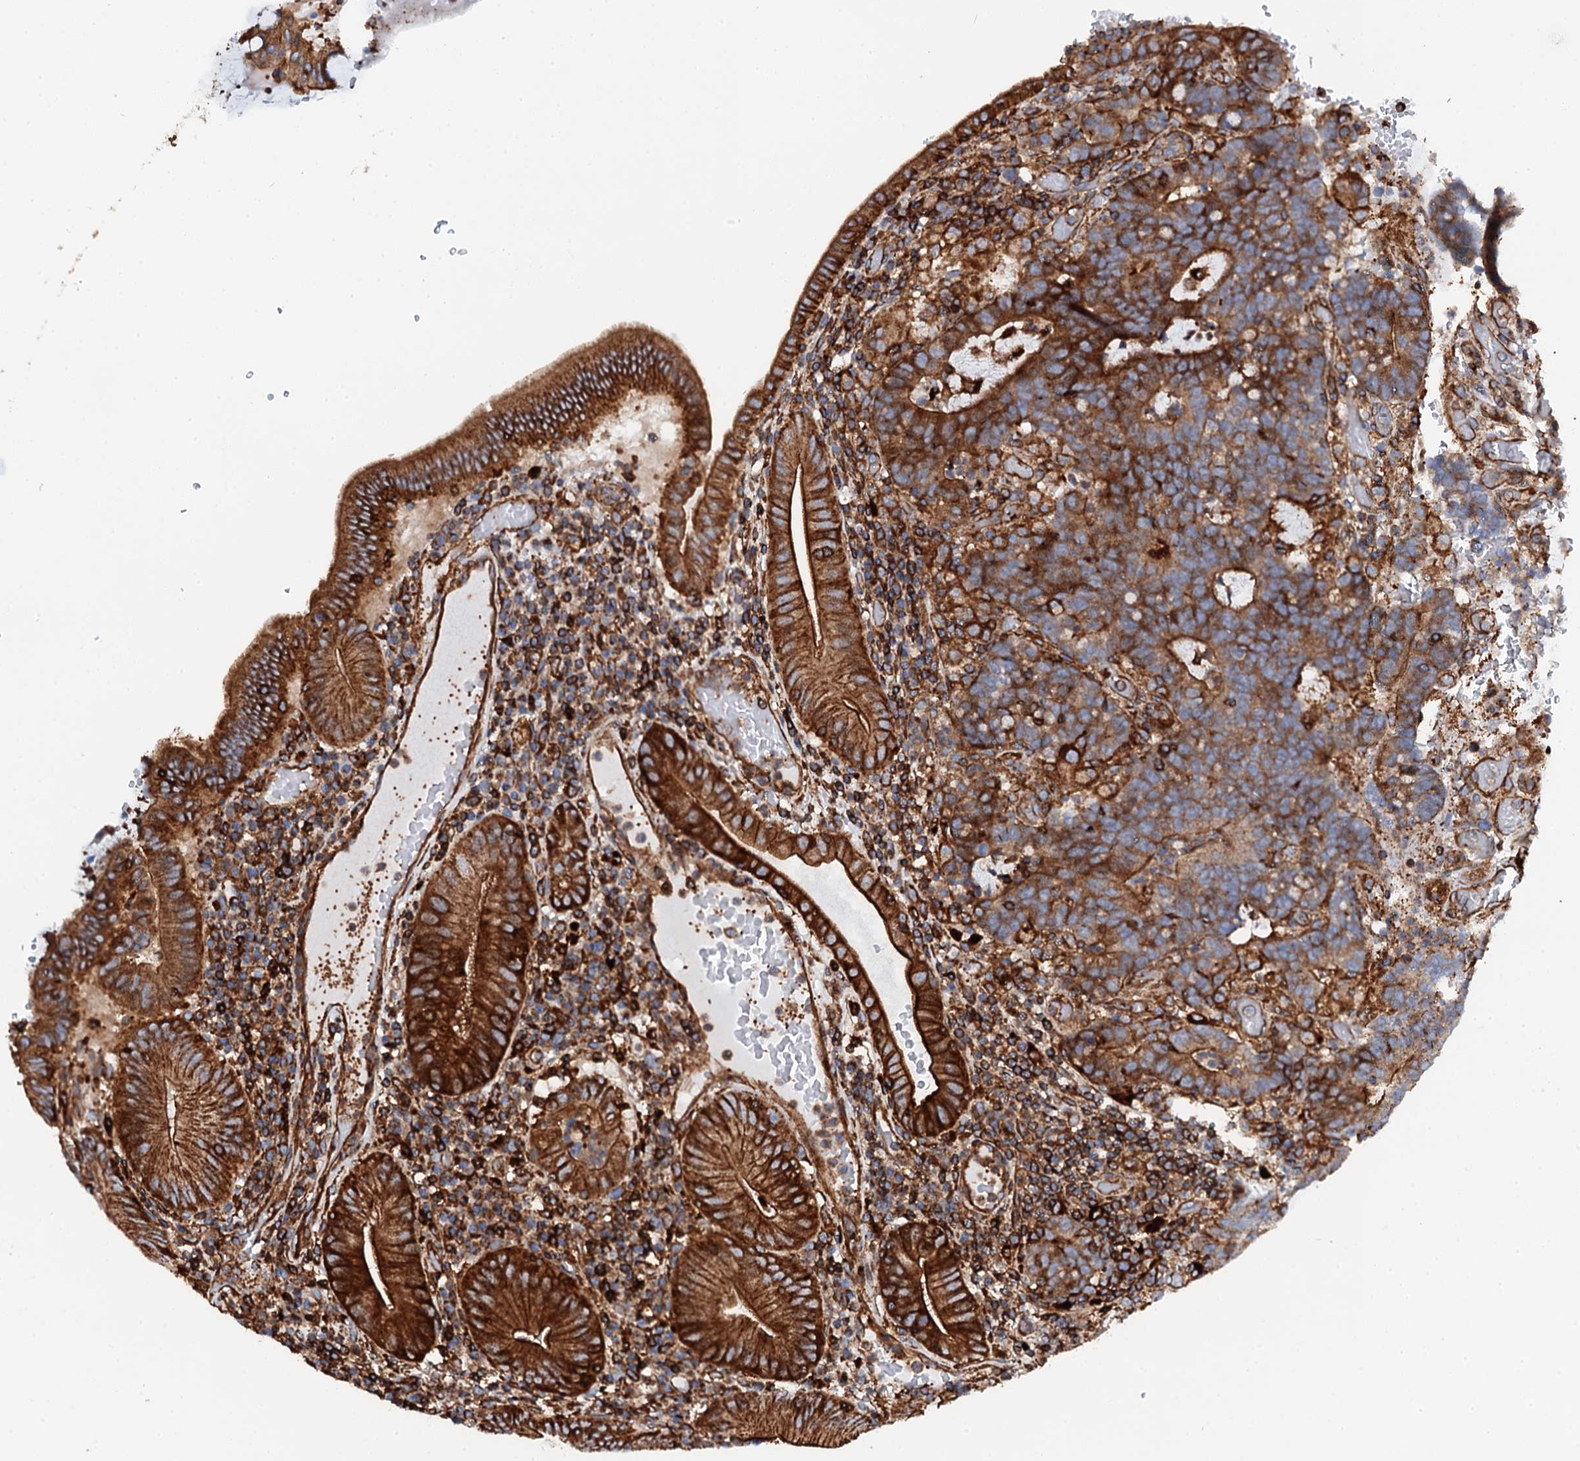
{"staining": {"intensity": "strong", "quantity": ">75%", "location": "cytoplasmic/membranous"}, "tissue": "colorectal cancer", "cell_type": "Tumor cells", "image_type": "cancer", "snomed": [{"axis": "morphology", "description": "Normal tissue, NOS"}, {"axis": "morphology", "description": "Adenocarcinoma, NOS"}, {"axis": "topography", "description": "Colon"}], "caption": "About >75% of tumor cells in human adenocarcinoma (colorectal) display strong cytoplasmic/membranous protein expression as visualized by brown immunohistochemical staining.", "gene": "INTS10", "patient": {"sex": "female", "age": 75}}